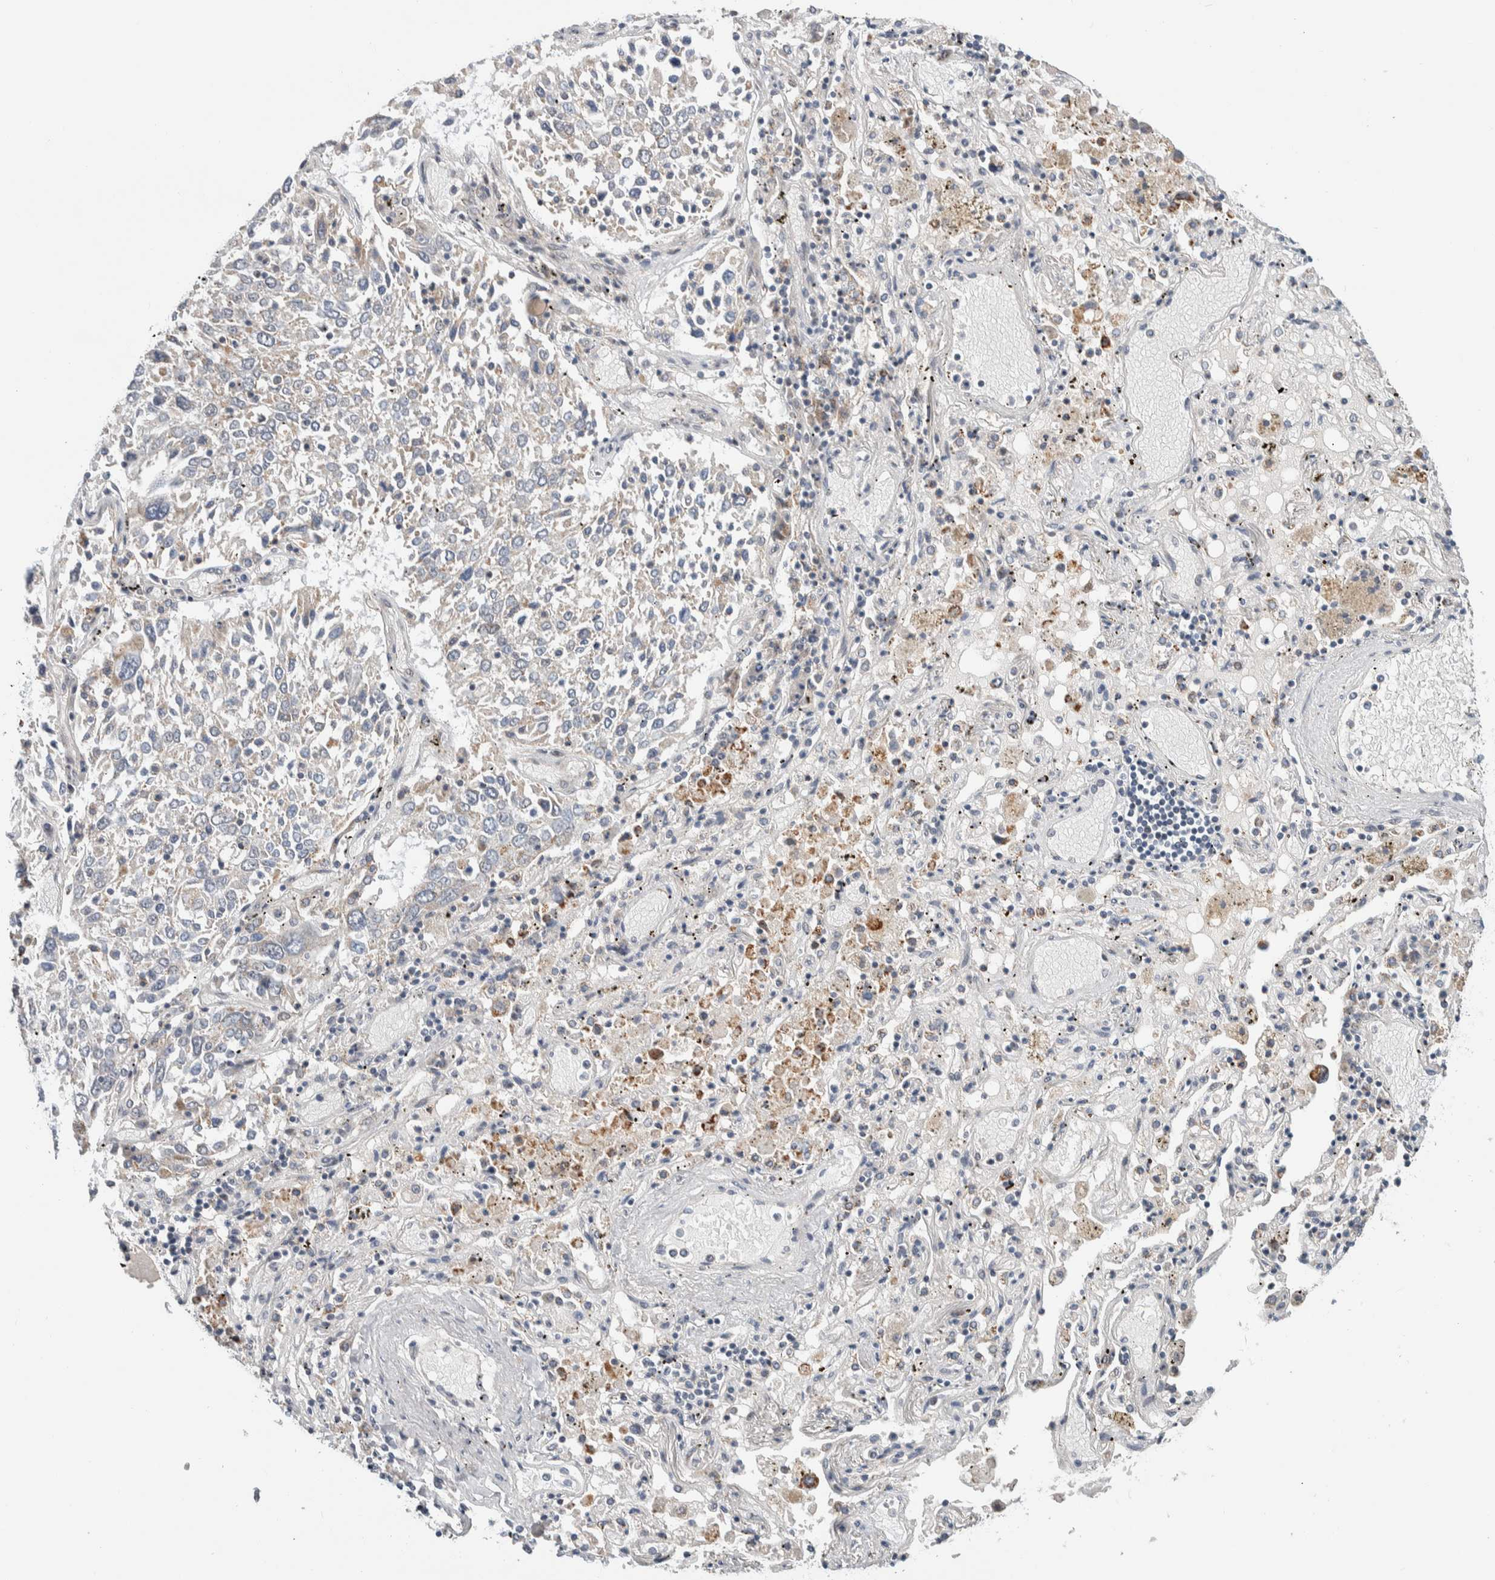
{"staining": {"intensity": "weak", "quantity": "<25%", "location": "cytoplasmic/membranous"}, "tissue": "lung cancer", "cell_type": "Tumor cells", "image_type": "cancer", "snomed": [{"axis": "morphology", "description": "Squamous cell carcinoma, NOS"}, {"axis": "topography", "description": "Lung"}], "caption": "Squamous cell carcinoma (lung) was stained to show a protein in brown. There is no significant staining in tumor cells. Nuclei are stained in blue.", "gene": "SHPK", "patient": {"sex": "male", "age": 65}}